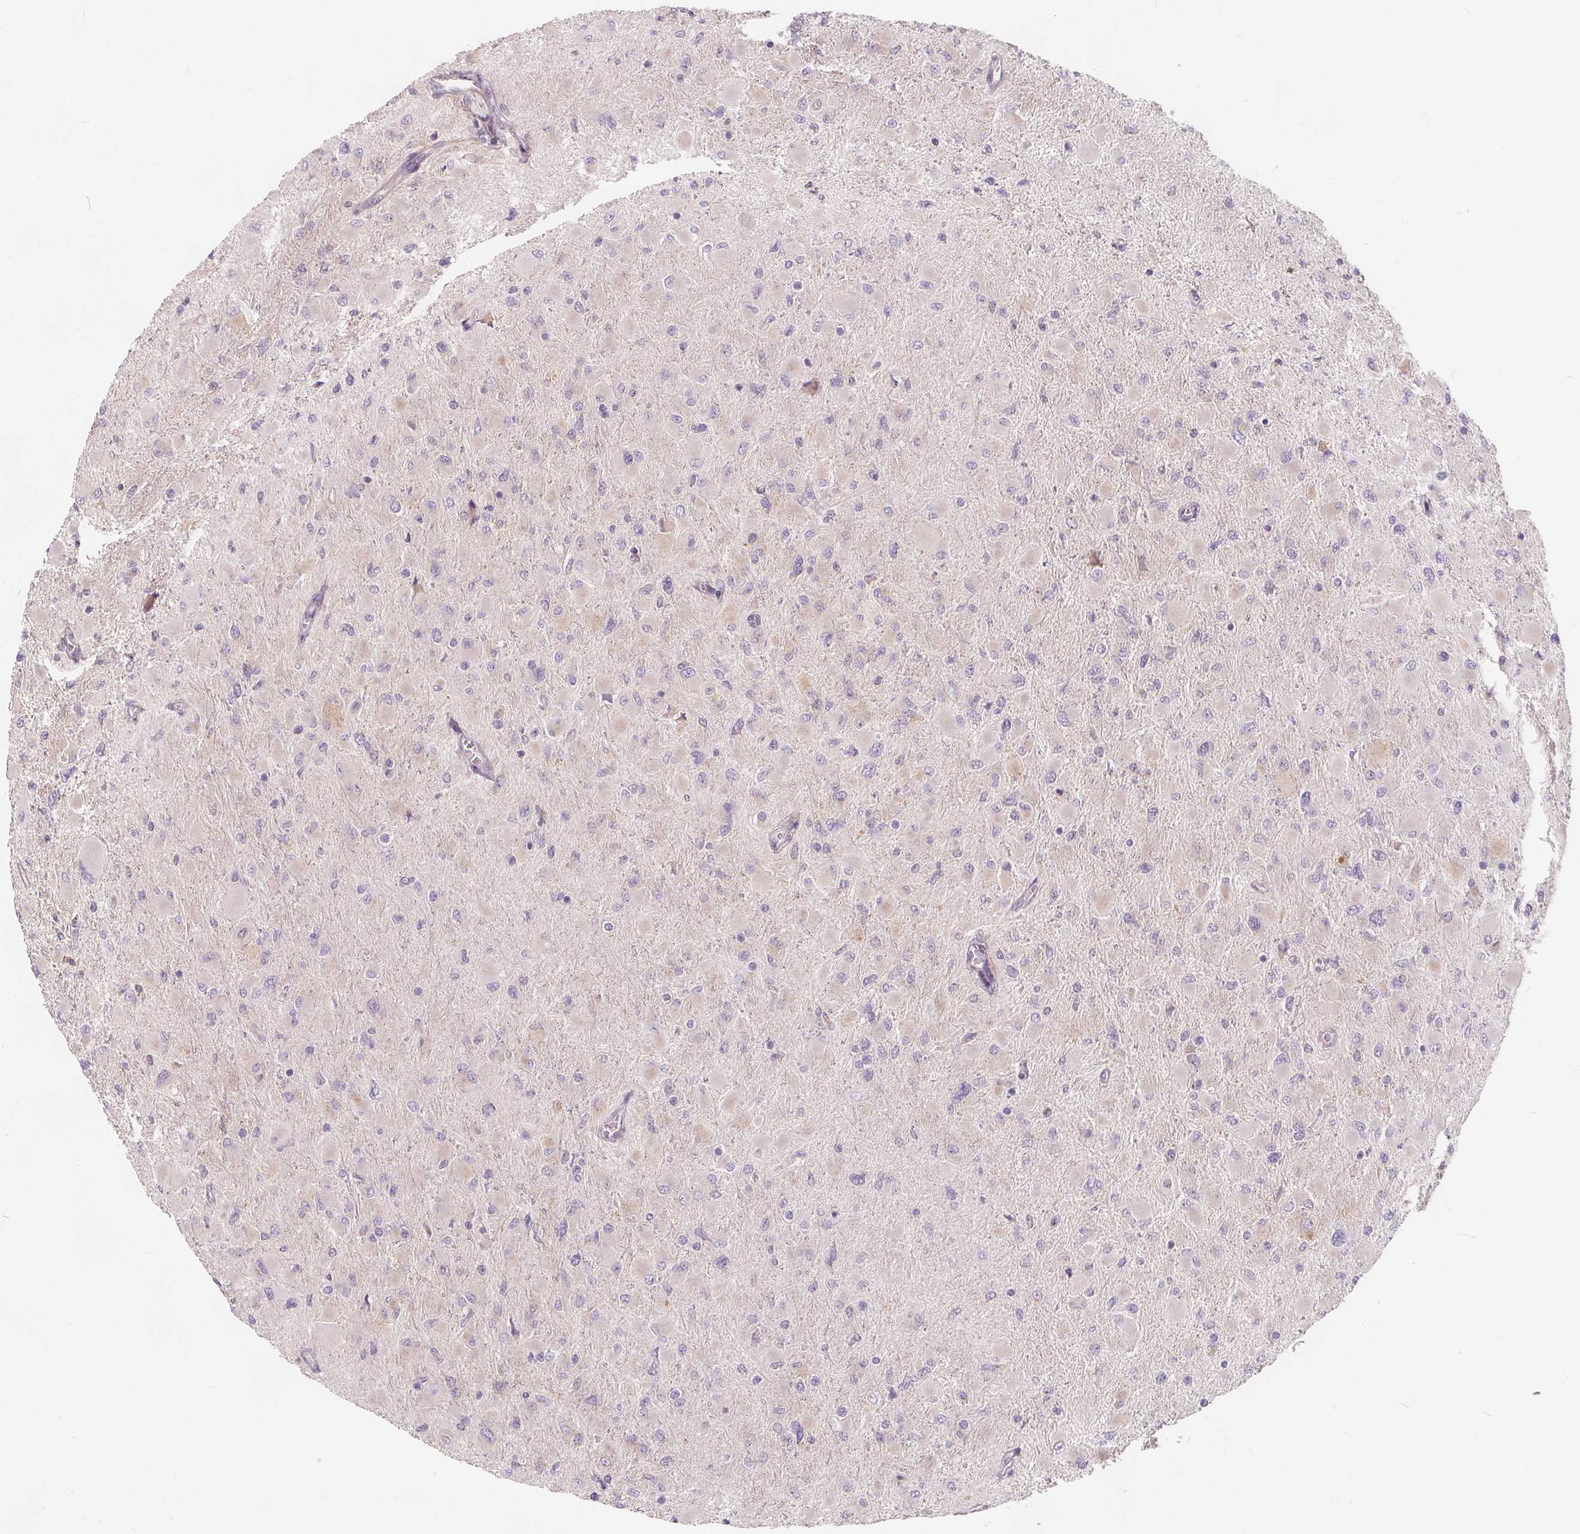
{"staining": {"intensity": "negative", "quantity": "none", "location": "none"}, "tissue": "glioma", "cell_type": "Tumor cells", "image_type": "cancer", "snomed": [{"axis": "morphology", "description": "Glioma, malignant, High grade"}, {"axis": "topography", "description": "Cerebral cortex"}], "caption": "Malignant glioma (high-grade) was stained to show a protein in brown. There is no significant staining in tumor cells.", "gene": "DRC3", "patient": {"sex": "female", "age": 36}}